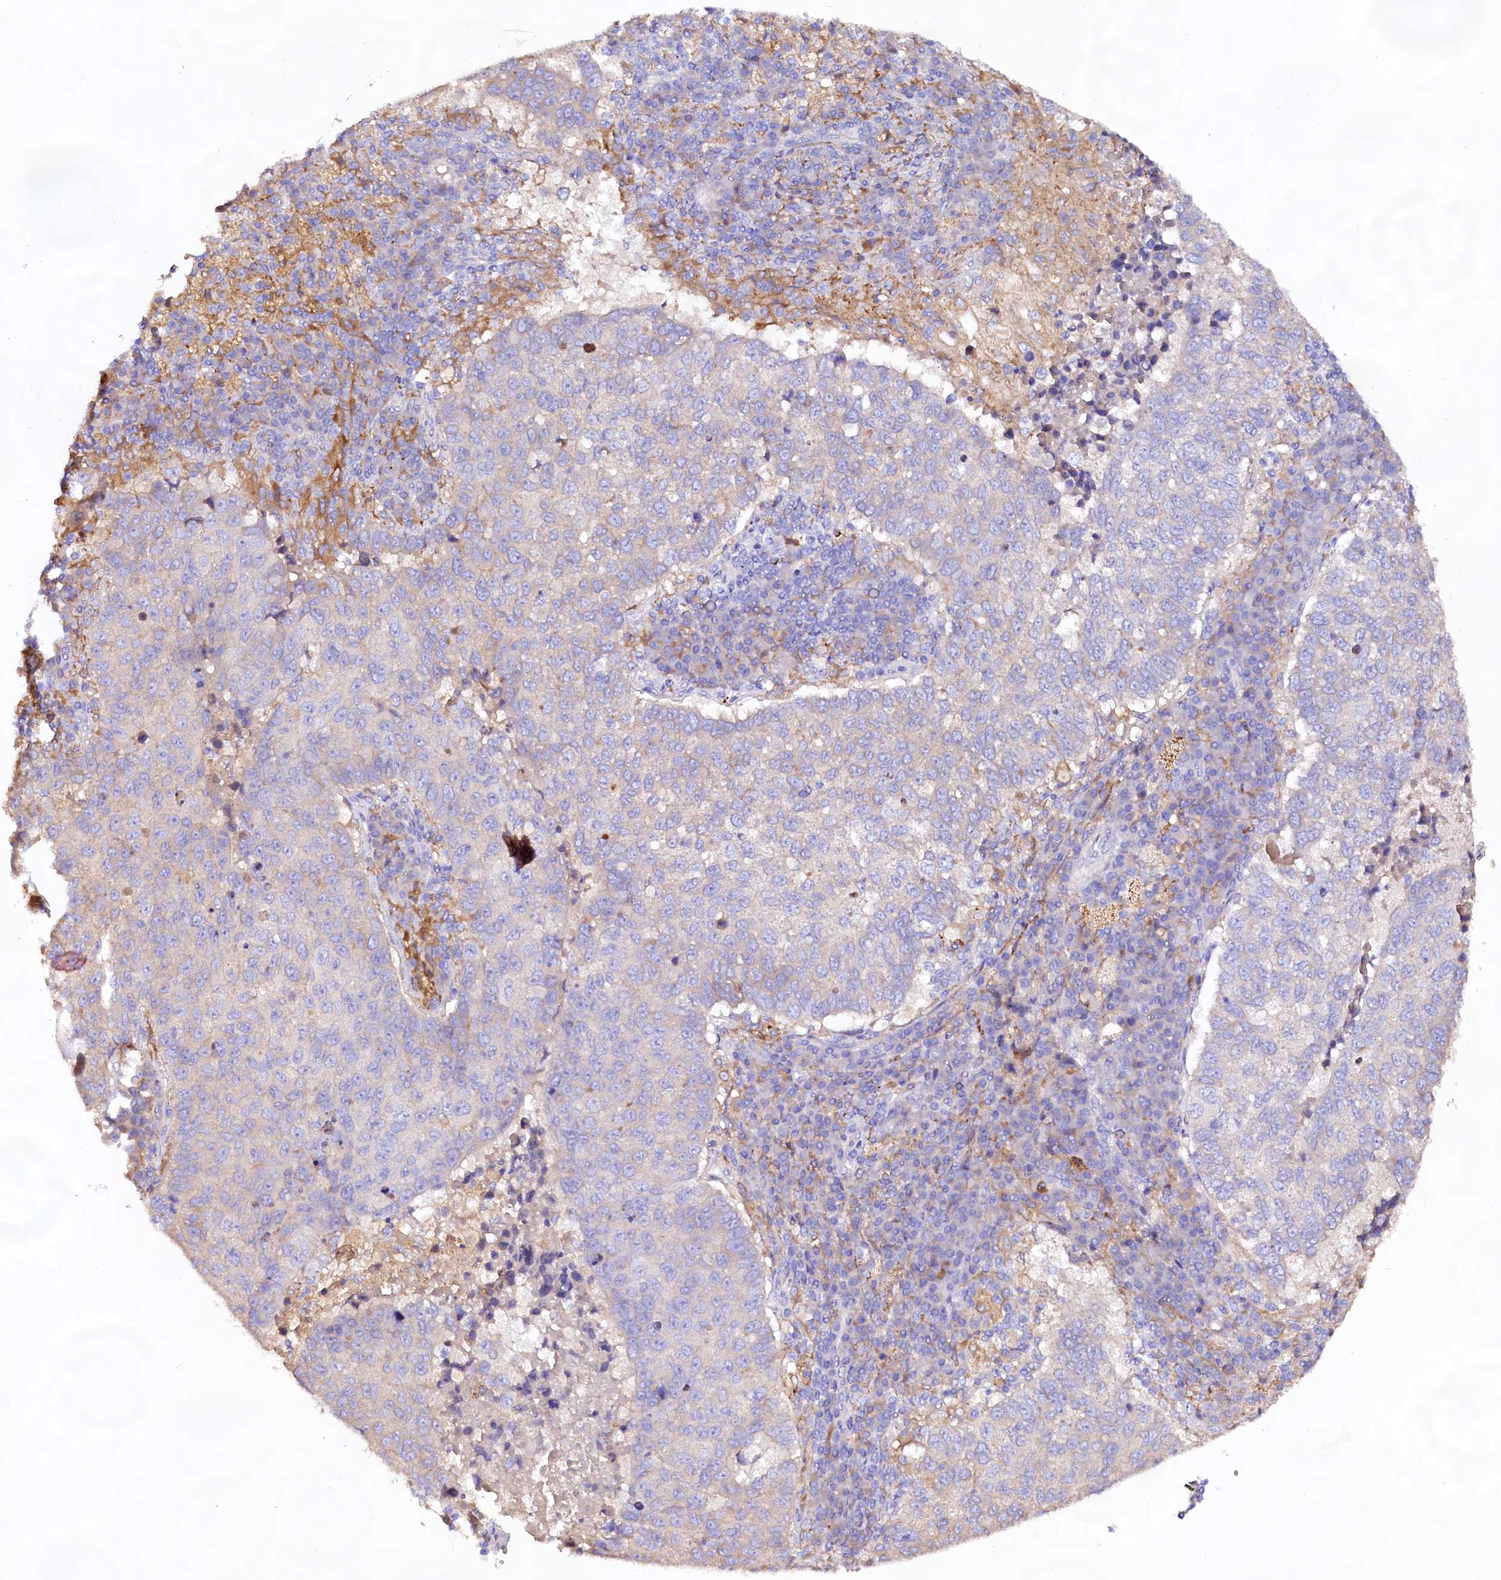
{"staining": {"intensity": "negative", "quantity": "none", "location": "none"}, "tissue": "lung cancer", "cell_type": "Tumor cells", "image_type": "cancer", "snomed": [{"axis": "morphology", "description": "Squamous cell carcinoma, NOS"}, {"axis": "topography", "description": "Lung"}], "caption": "A micrograph of human lung cancer is negative for staining in tumor cells. Nuclei are stained in blue.", "gene": "DMXL2", "patient": {"sex": "male", "age": 73}}